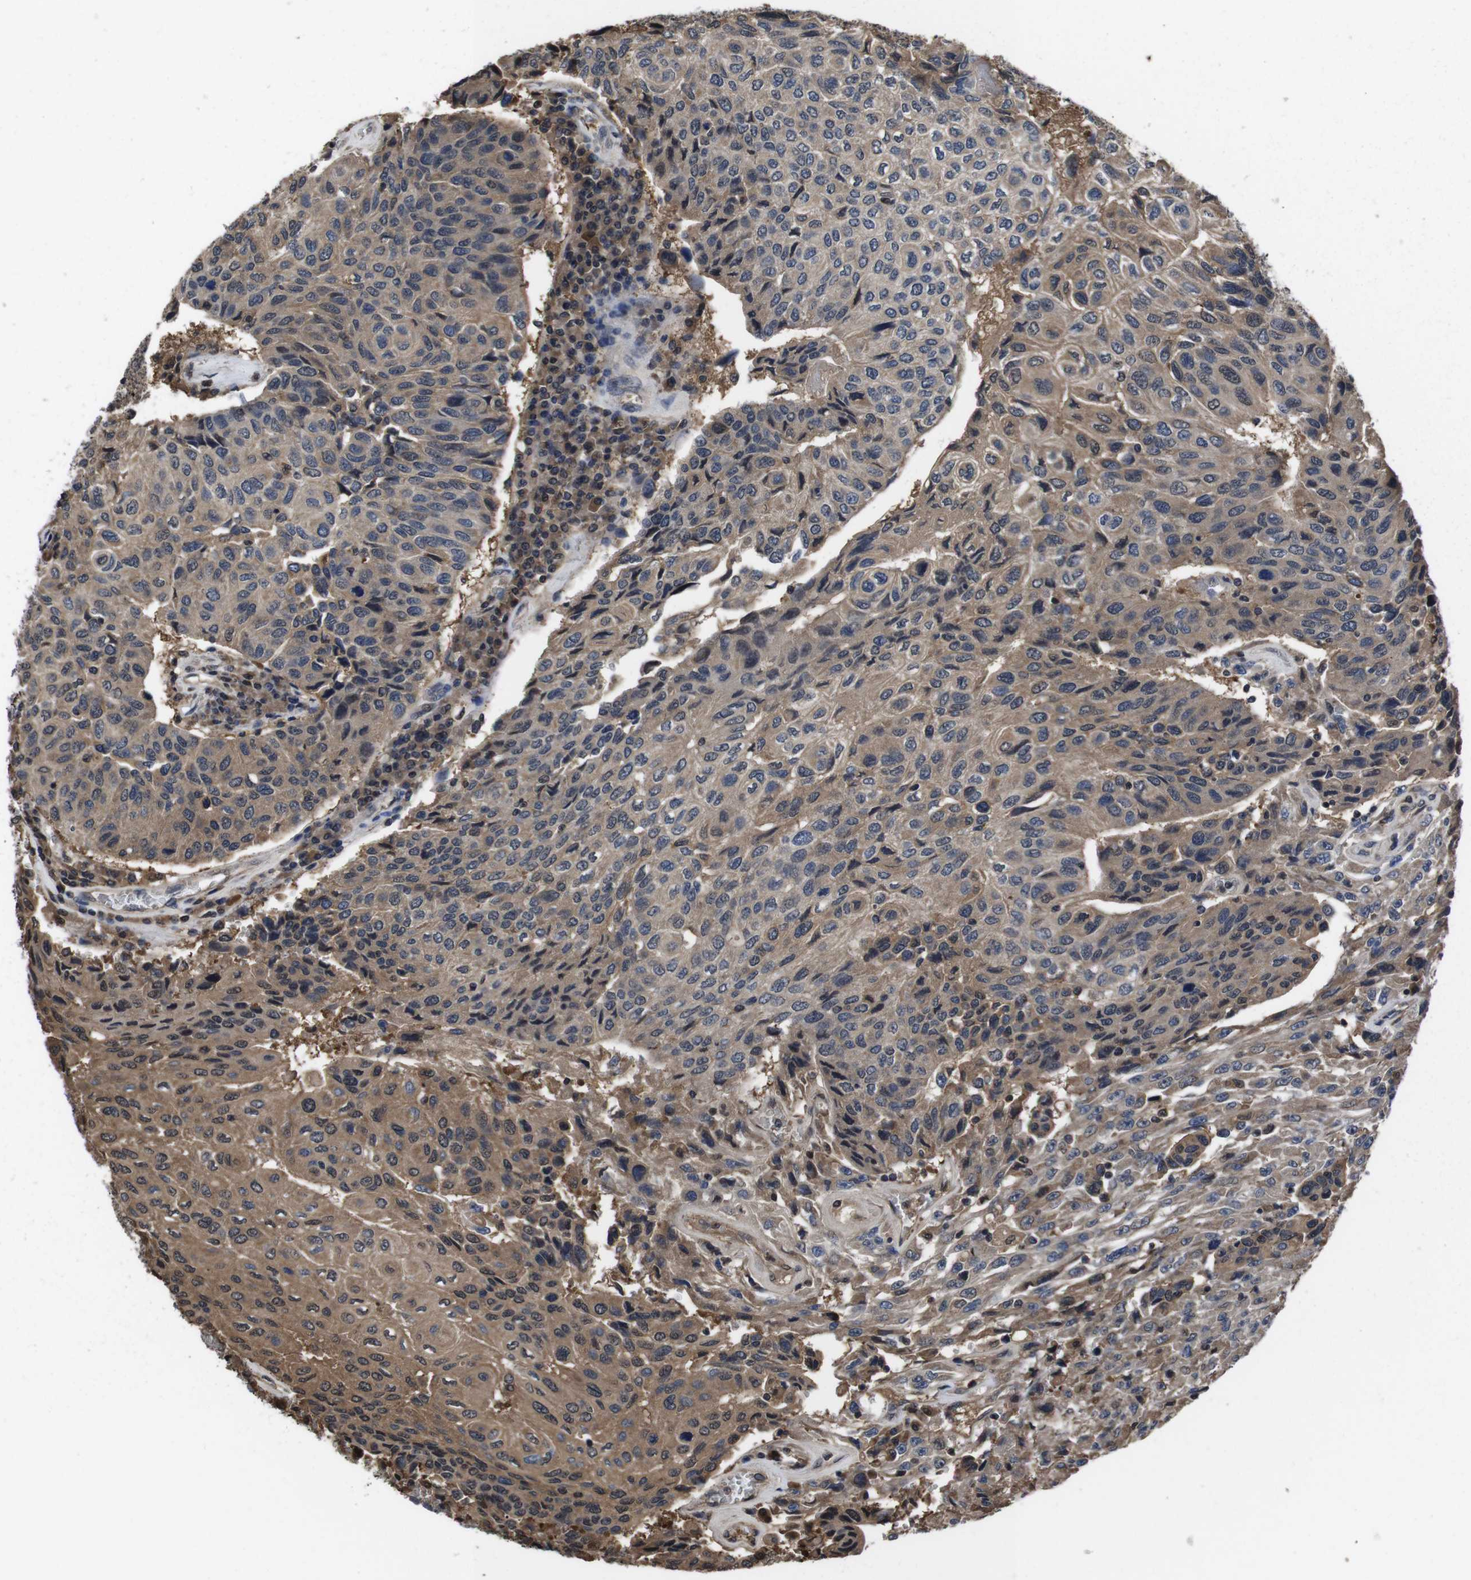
{"staining": {"intensity": "moderate", "quantity": ">75%", "location": "cytoplasmic/membranous"}, "tissue": "urothelial cancer", "cell_type": "Tumor cells", "image_type": "cancer", "snomed": [{"axis": "morphology", "description": "Urothelial carcinoma, High grade"}, {"axis": "topography", "description": "Urinary bladder"}], "caption": "Protein staining of urothelial cancer tissue shows moderate cytoplasmic/membranous staining in approximately >75% of tumor cells. (DAB (3,3'-diaminobenzidine) = brown stain, brightfield microscopy at high magnification).", "gene": "CXCL11", "patient": {"sex": "male", "age": 66}}